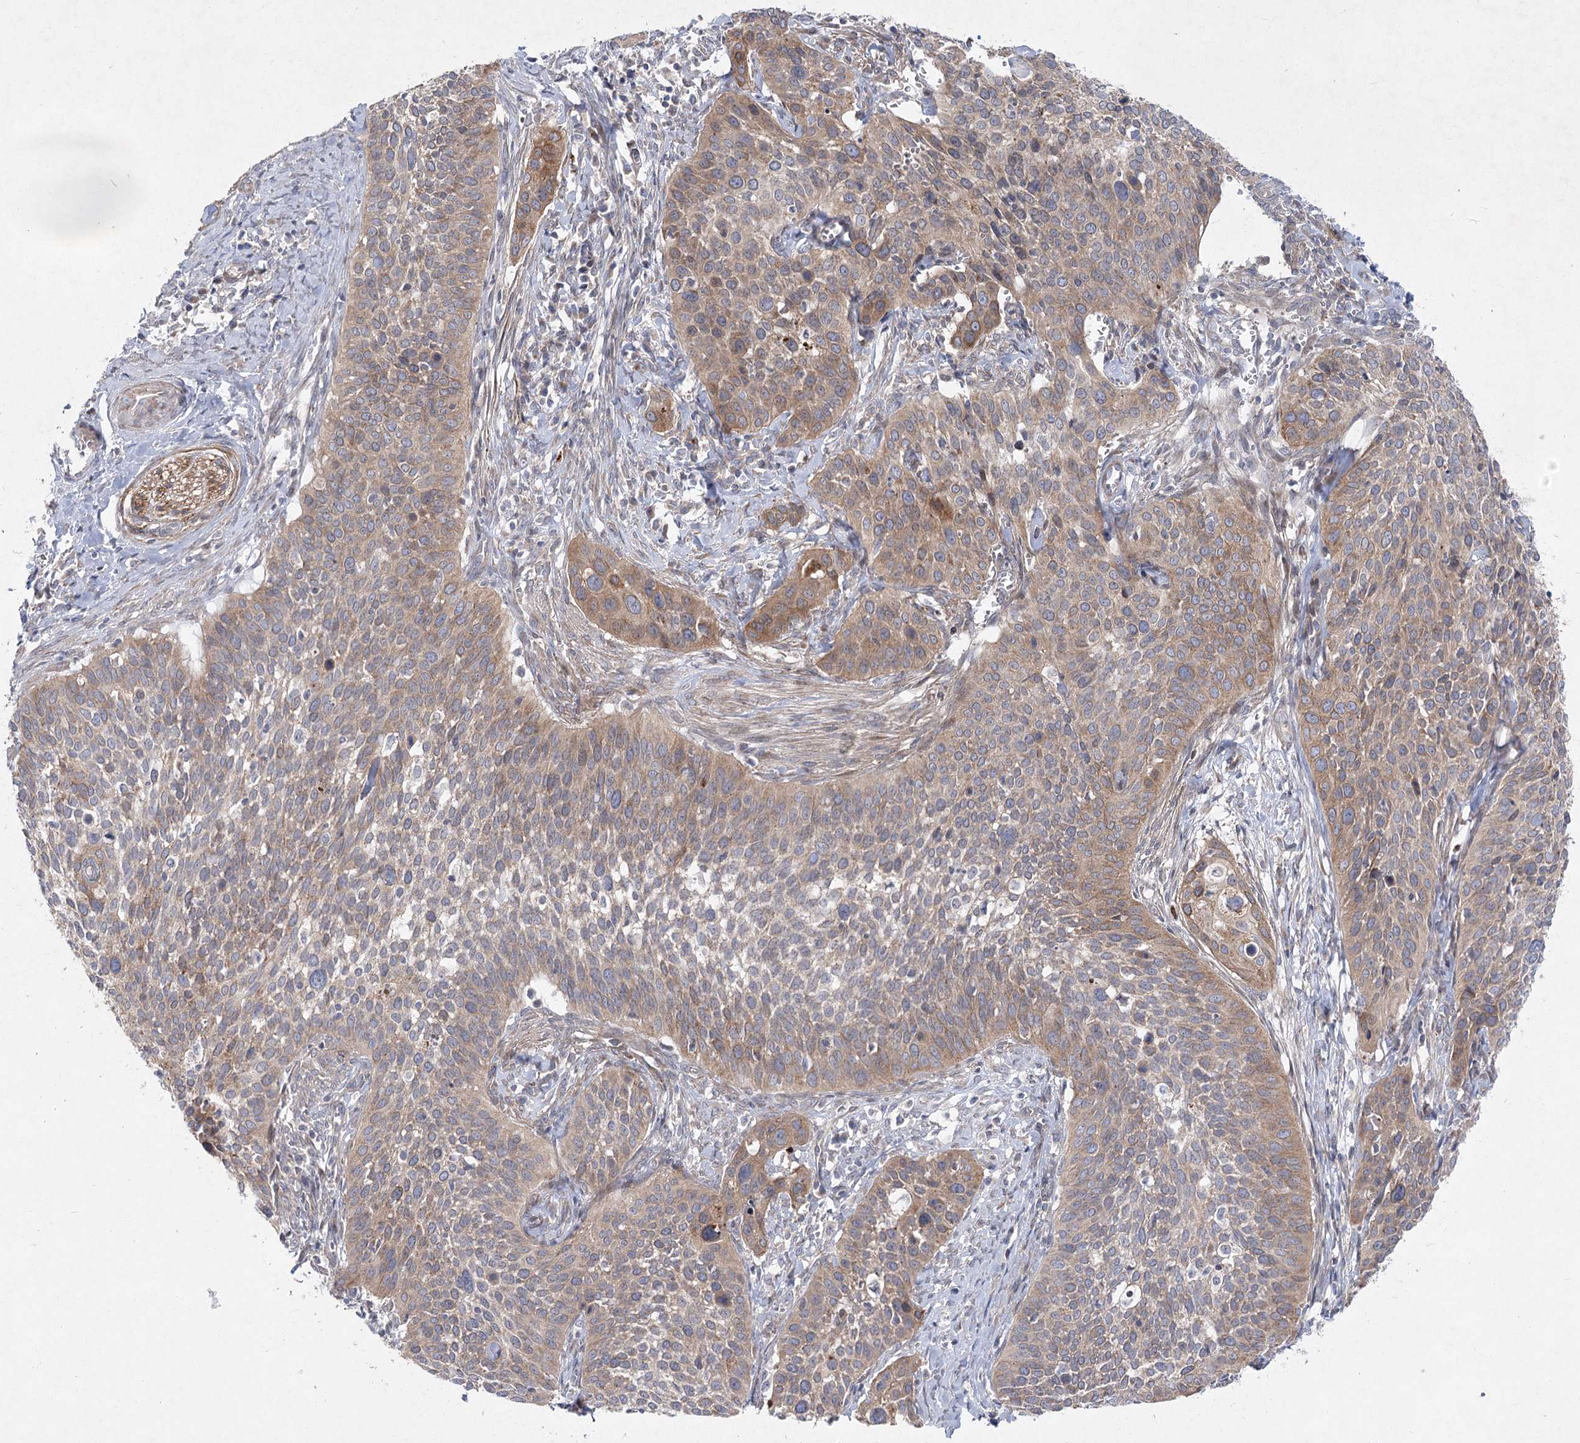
{"staining": {"intensity": "moderate", "quantity": ">75%", "location": "cytoplasmic/membranous"}, "tissue": "cervical cancer", "cell_type": "Tumor cells", "image_type": "cancer", "snomed": [{"axis": "morphology", "description": "Squamous cell carcinoma, NOS"}, {"axis": "topography", "description": "Cervix"}], "caption": "Human squamous cell carcinoma (cervical) stained with a brown dye exhibits moderate cytoplasmic/membranous positive expression in approximately >75% of tumor cells.", "gene": "SH3BP5L", "patient": {"sex": "female", "age": 34}}